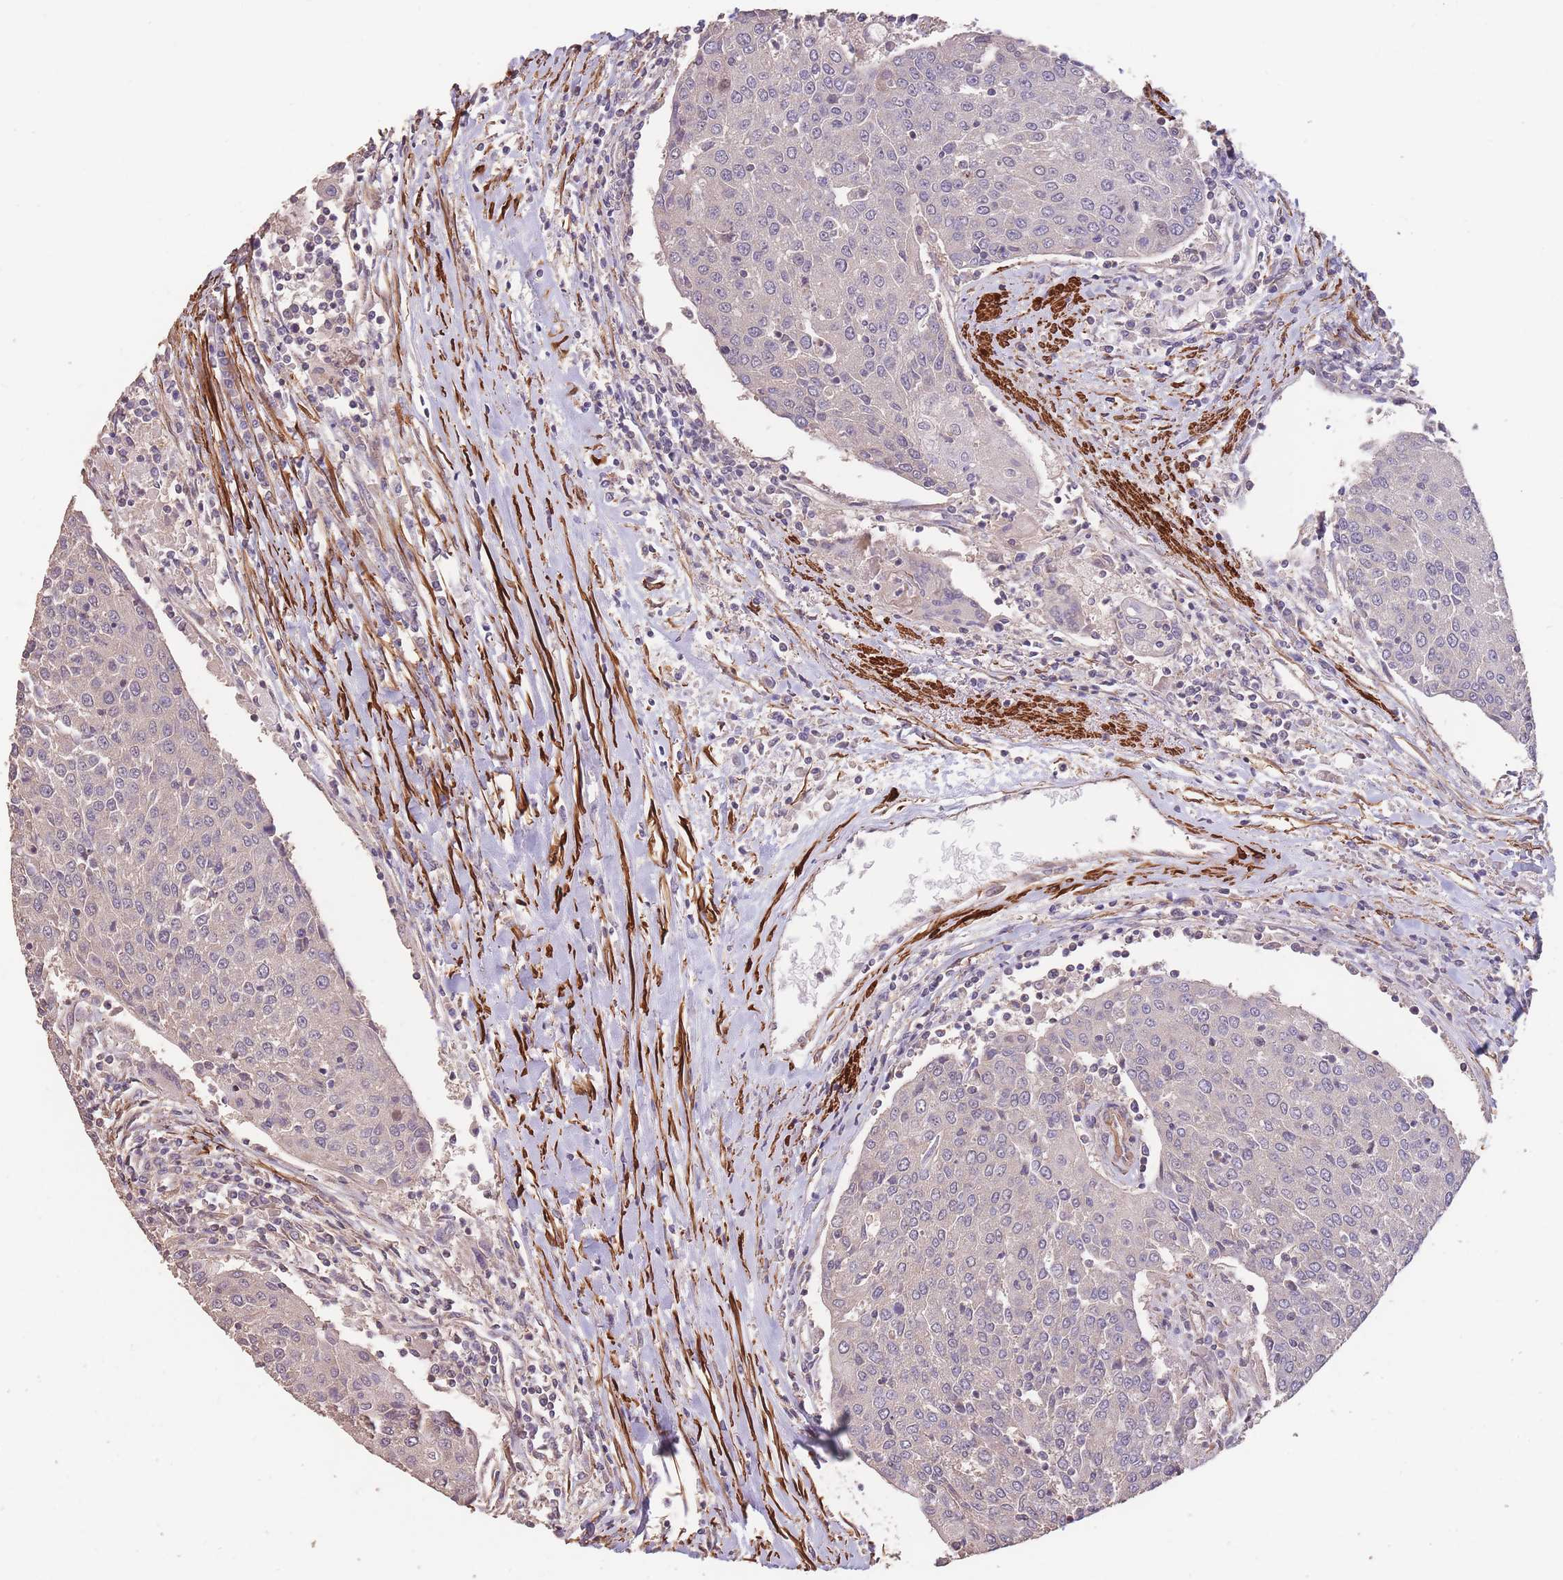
{"staining": {"intensity": "negative", "quantity": "none", "location": "none"}, "tissue": "urothelial cancer", "cell_type": "Tumor cells", "image_type": "cancer", "snomed": [{"axis": "morphology", "description": "Urothelial carcinoma, High grade"}, {"axis": "topography", "description": "Urinary bladder"}], "caption": "Immunohistochemistry micrograph of neoplastic tissue: human urothelial carcinoma (high-grade) stained with DAB shows no significant protein staining in tumor cells. Brightfield microscopy of immunohistochemistry (IHC) stained with DAB (3,3'-diaminobenzidine) (brown) and hematoxylin (blue), captured at high magnification.", "gene": "NLRC4", "patient": {"sex": "female", "age": 85}}